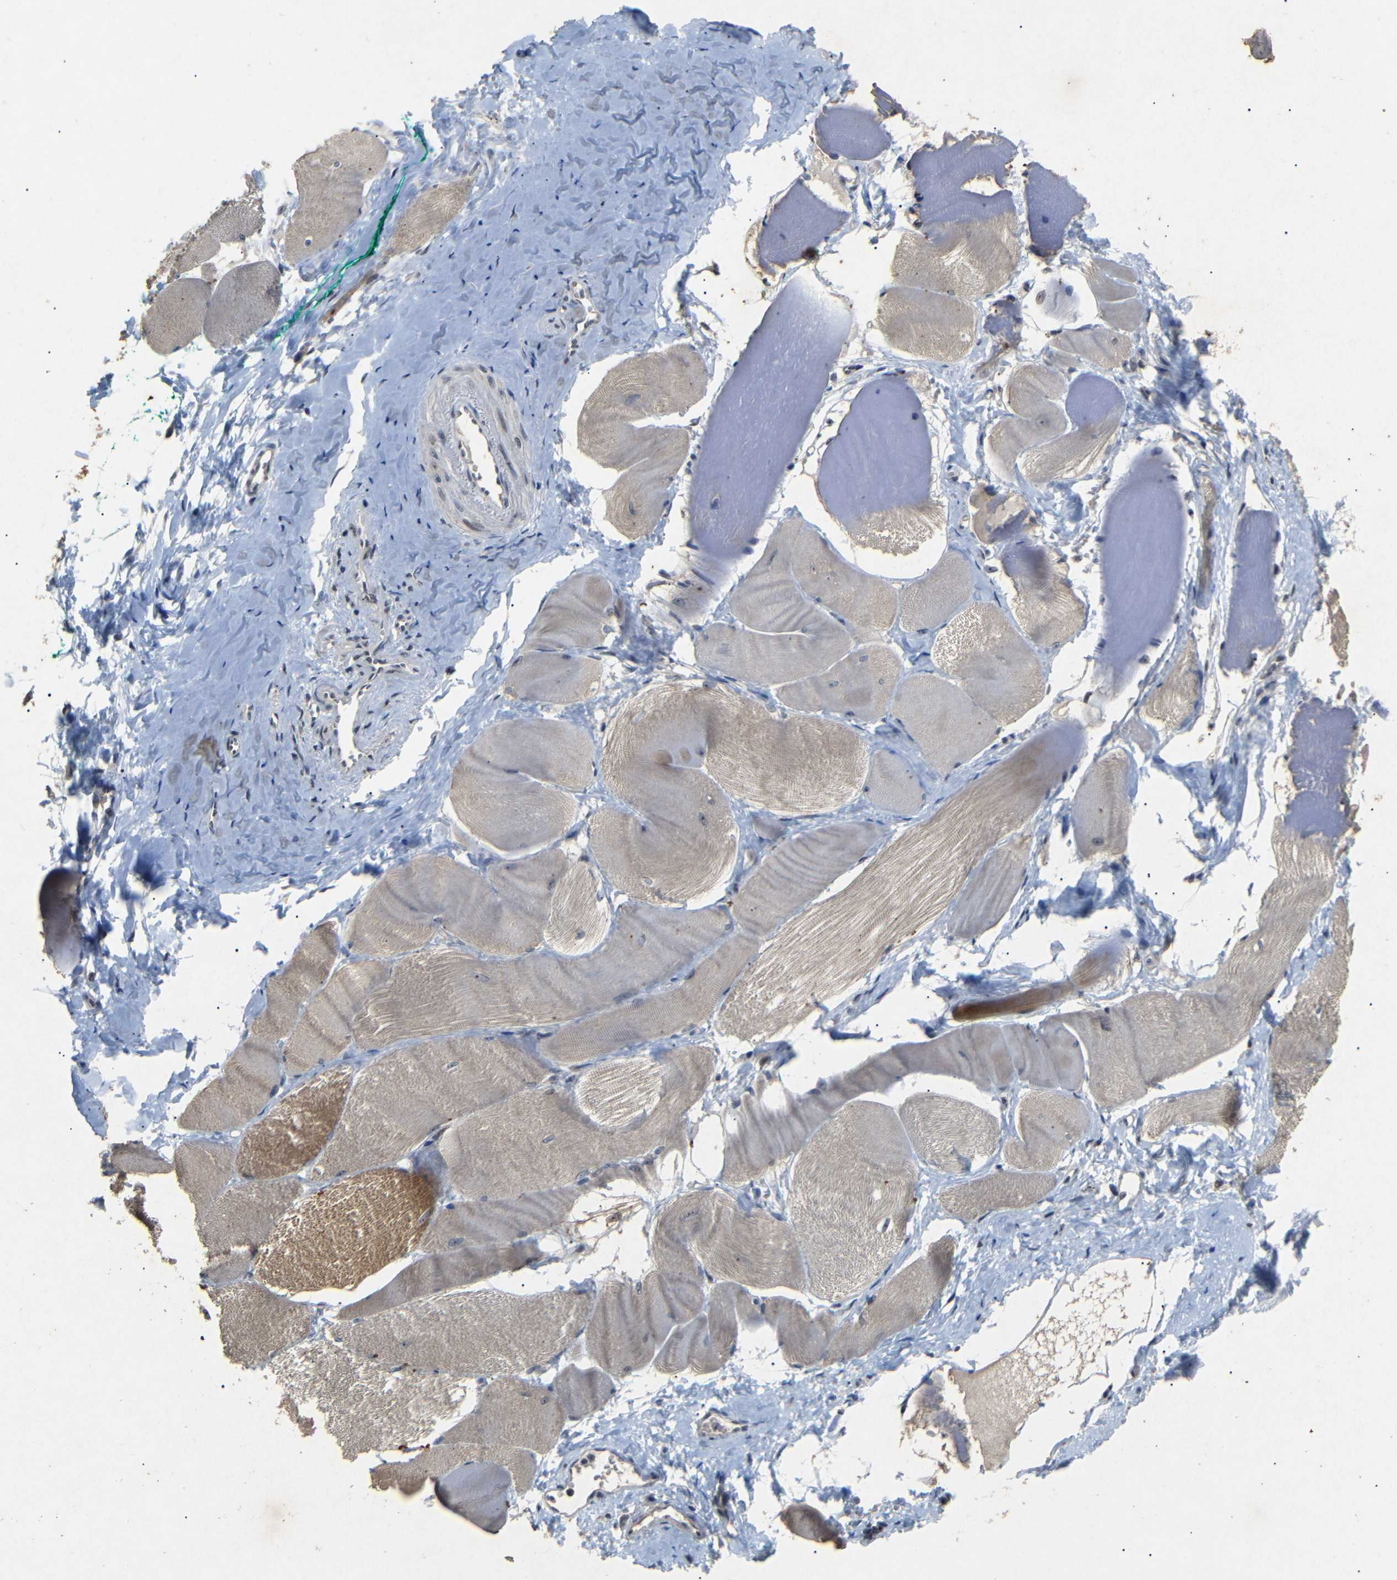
{"staining": {"intensity": "moderate", "quantity": "25%-75%", "location": "cytoplasmic/membranous,nuclear"}, "tissue": "skeletal muscle", "cell_type": "Myocytes", "image_type": "normal", "snomed": [{"axis": "morphology", "description": "Normal tissue, NOS"}, {"axis": "morphology", "description": "Squamous cell carcinoma, NOS"}, {"axis": "topography", "description": "Skeletal muscle"}], "caption": "Myocytes demonstrate medium levels of moderate cytoplasmic/membranous,nuclear staining in about 25%-75% of cells in normal skeletal muscle.", "gene": "PARN", "patient": {"sex": "male", "age": 51}}